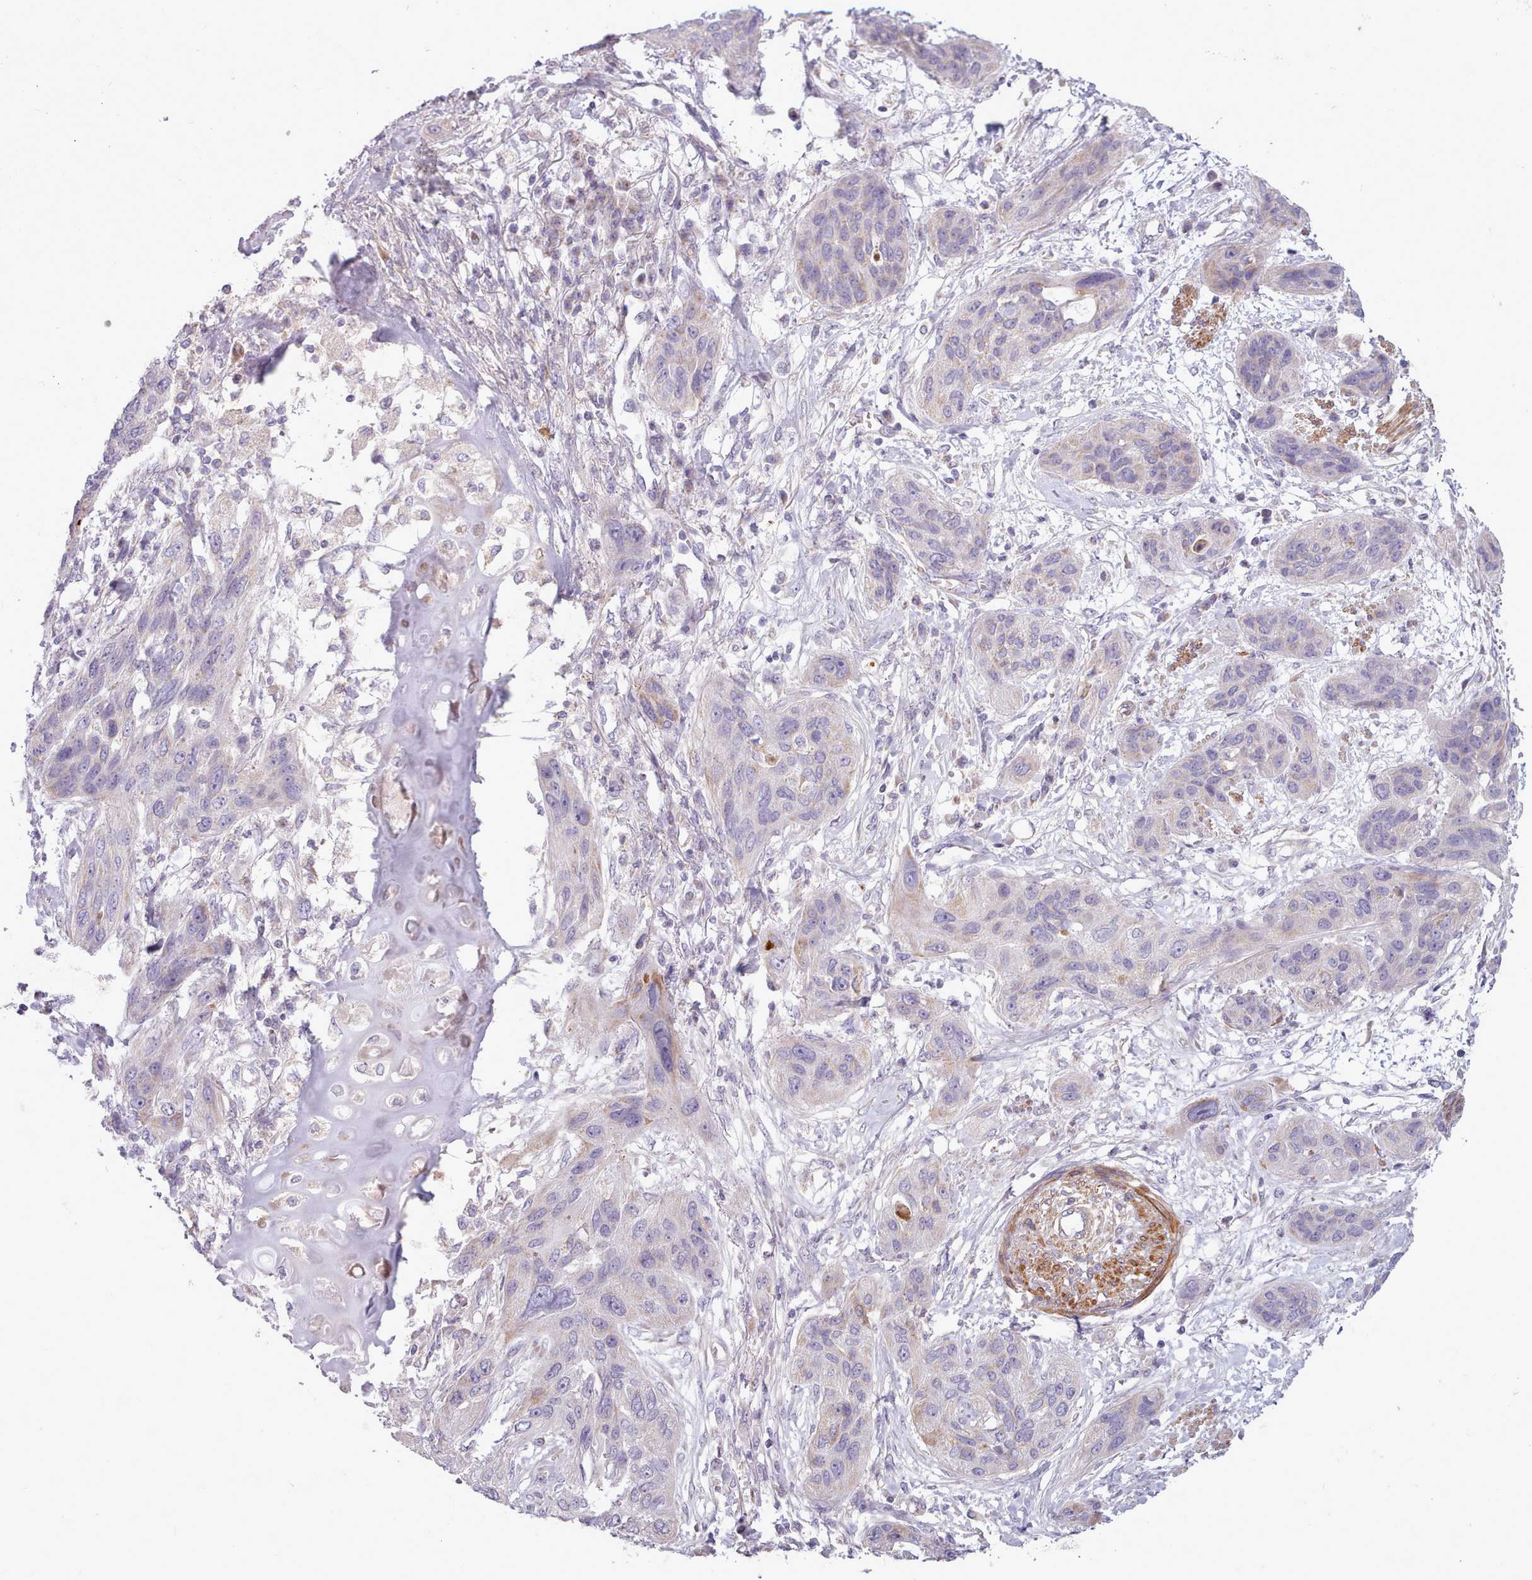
{"staining": {"intensity": "negative", "quantity": "none", "location": "none"}, "tissue": "lung cancer", "cell_type": "Tumor cells", "image_type": "cancer", "snomed": [{"axis": "morphology", "description": "Squamous cell carcinoma, NOS"}, {"axis": "topography", "description": "Lung"}], "caption": "Squamous cell carcinoma (lung) stained for a protein using IHC displays no positivity tumor cells.", "gene": "AVL9", "patient": {"sex": "female", "age": 70}}